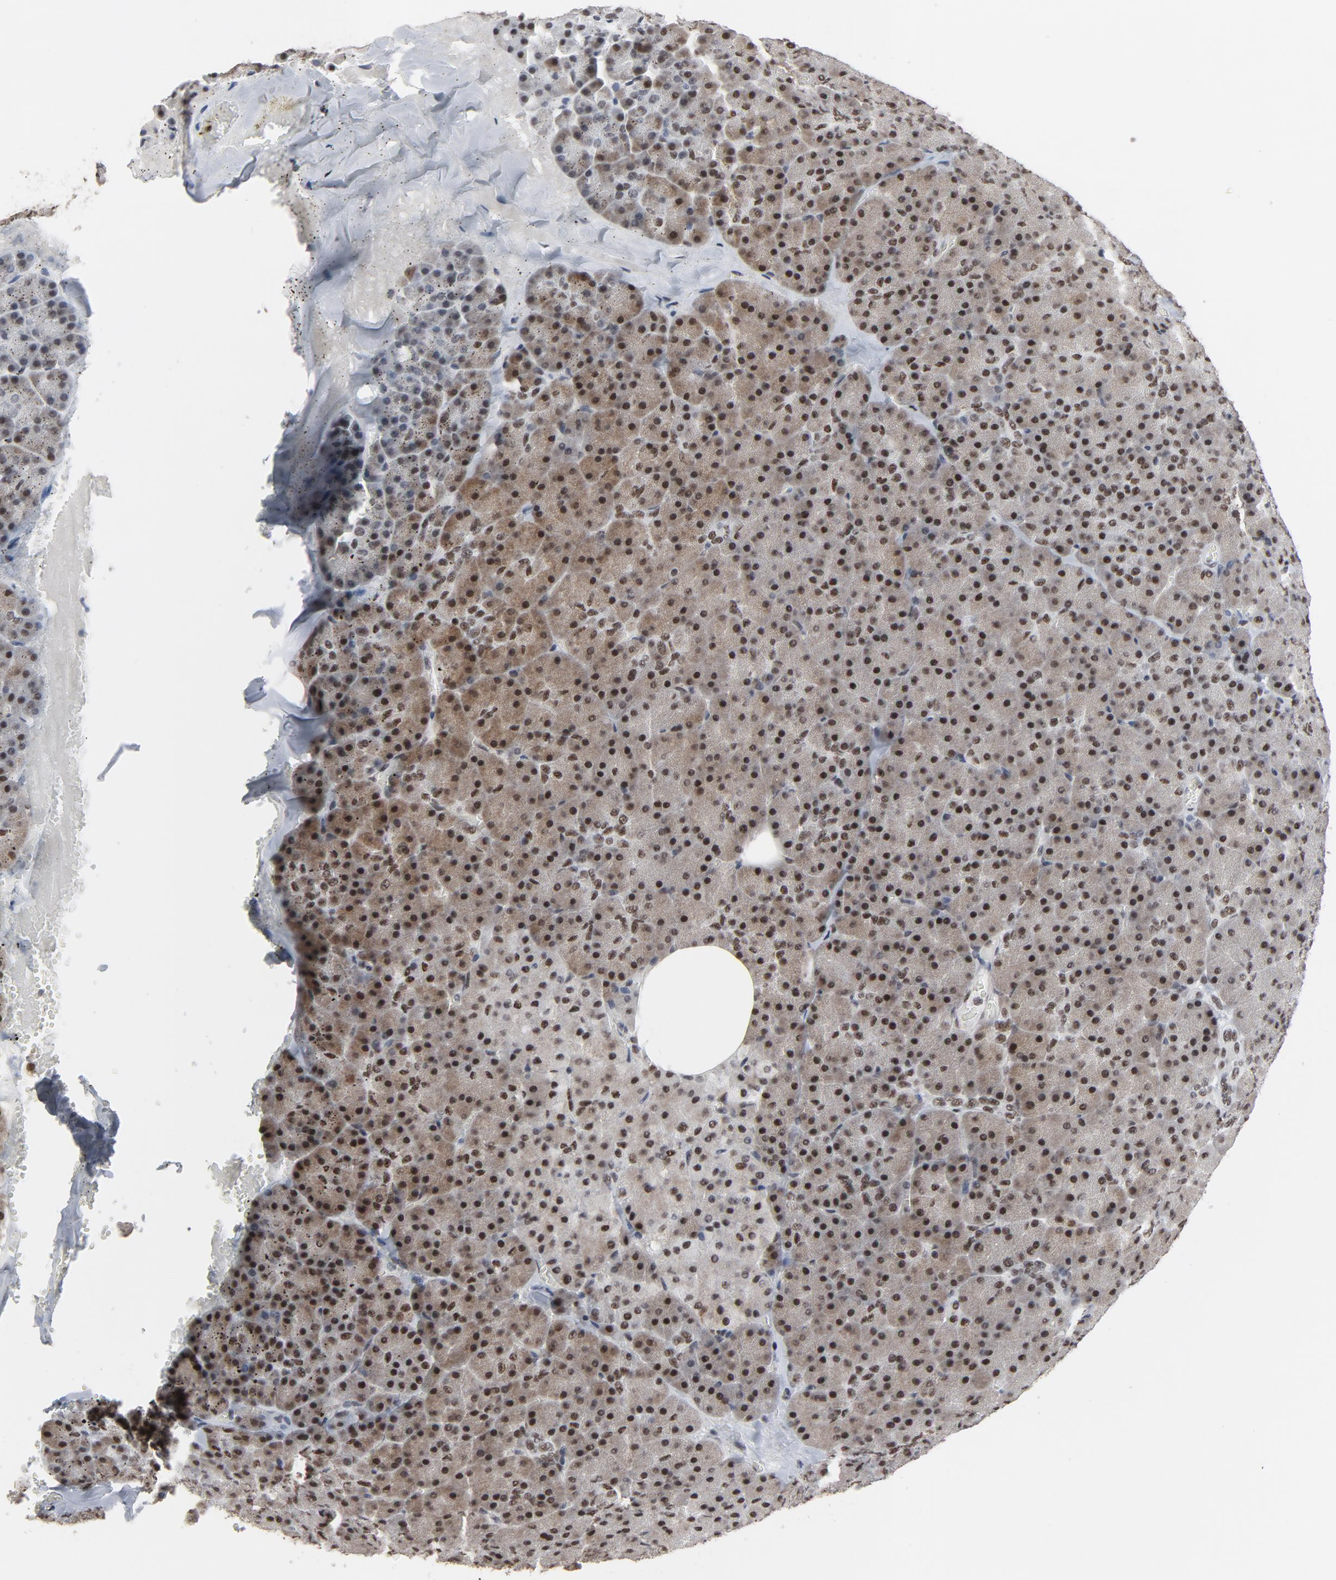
{"staining": {"intensity": "strong", "quantity": ">75%", "location": "cytoplasmic/membranous,nuclear"}, "tissue": "pancreas", "cell_type": "Exocrine glandular cells", "image_type": "normal", "snomed": [{"axis": "morphology", "description": "Normal tissue, NOS"}, {"axis": "topography", "description": "Pancreas"}], "caption": "Protein staining reveals strong cytoplasmic/membranous,nuclear staining in approximately >75% of exocrine glandular cells in normal pancreas. The staining was performed using DAB to visualize the protein expression in brown, while the nuclei were stained in blue with hematoxylin (Magnification: 20x).", "gene": "MRE11", "patient": {"sex": "female", "age": 35}}